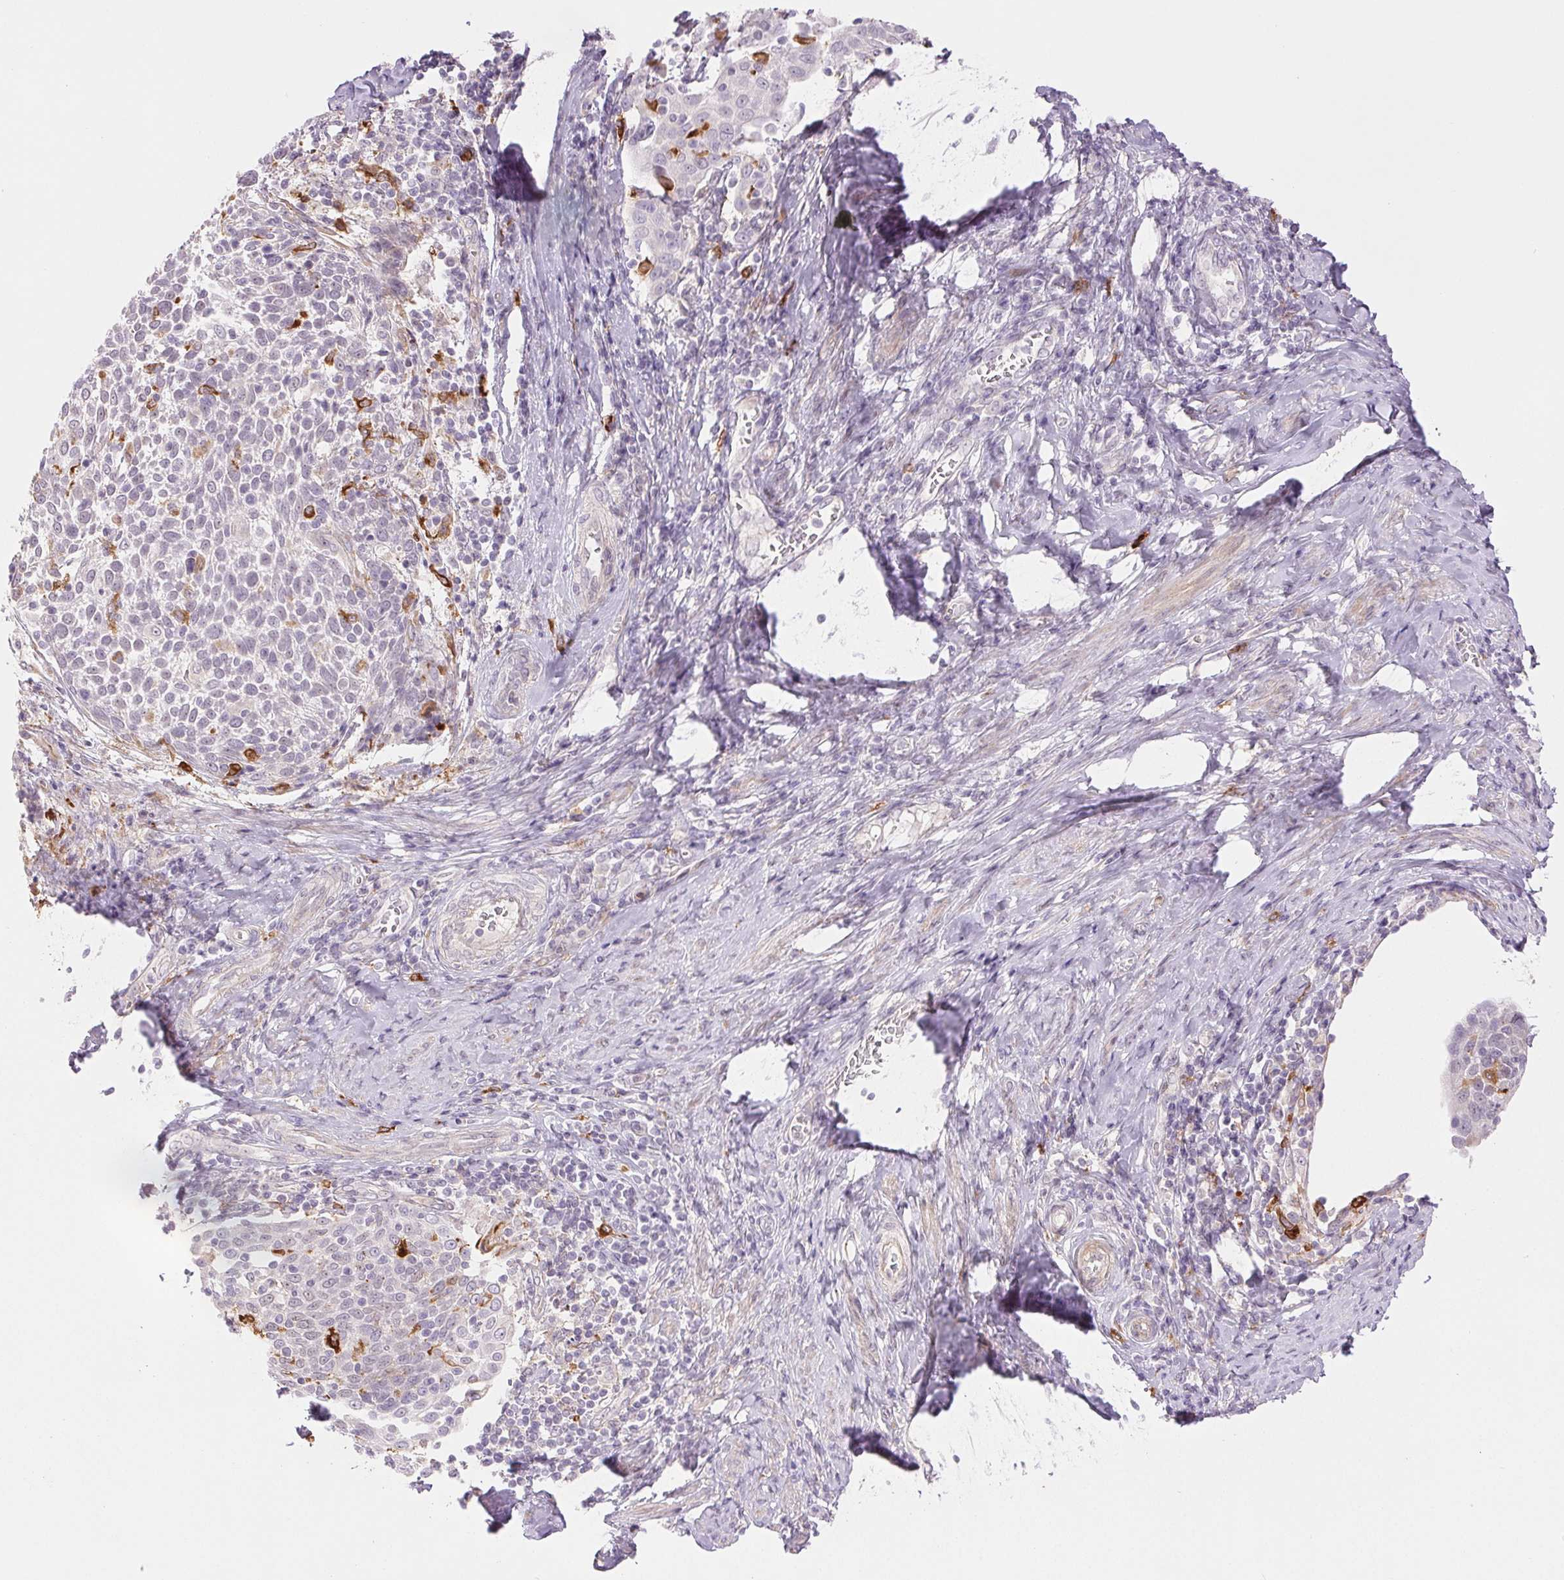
{"staining": {"intensity": "negative", "quantity": "none", "location": "none"}, "tissue": "cervical cancer", "cell_type": "Tumor cells", "image_type": "cancer", "snomed": [{"axis": "morphology", "description": "Squamous cell carcinoma, NOS"}, {"axis": "topography", "description": "Cervix"}], "caption": "Immunohistochemistry (IHC) image of neoplastic tissue: cervical cancer (squamous cell carcinoma) stained with DAB (3,3'-diaminobenzidine) reveals no significant protein staining in tumor cells.", "gene": "METTL17", "patient": {"sex": "female", "age": 61}}